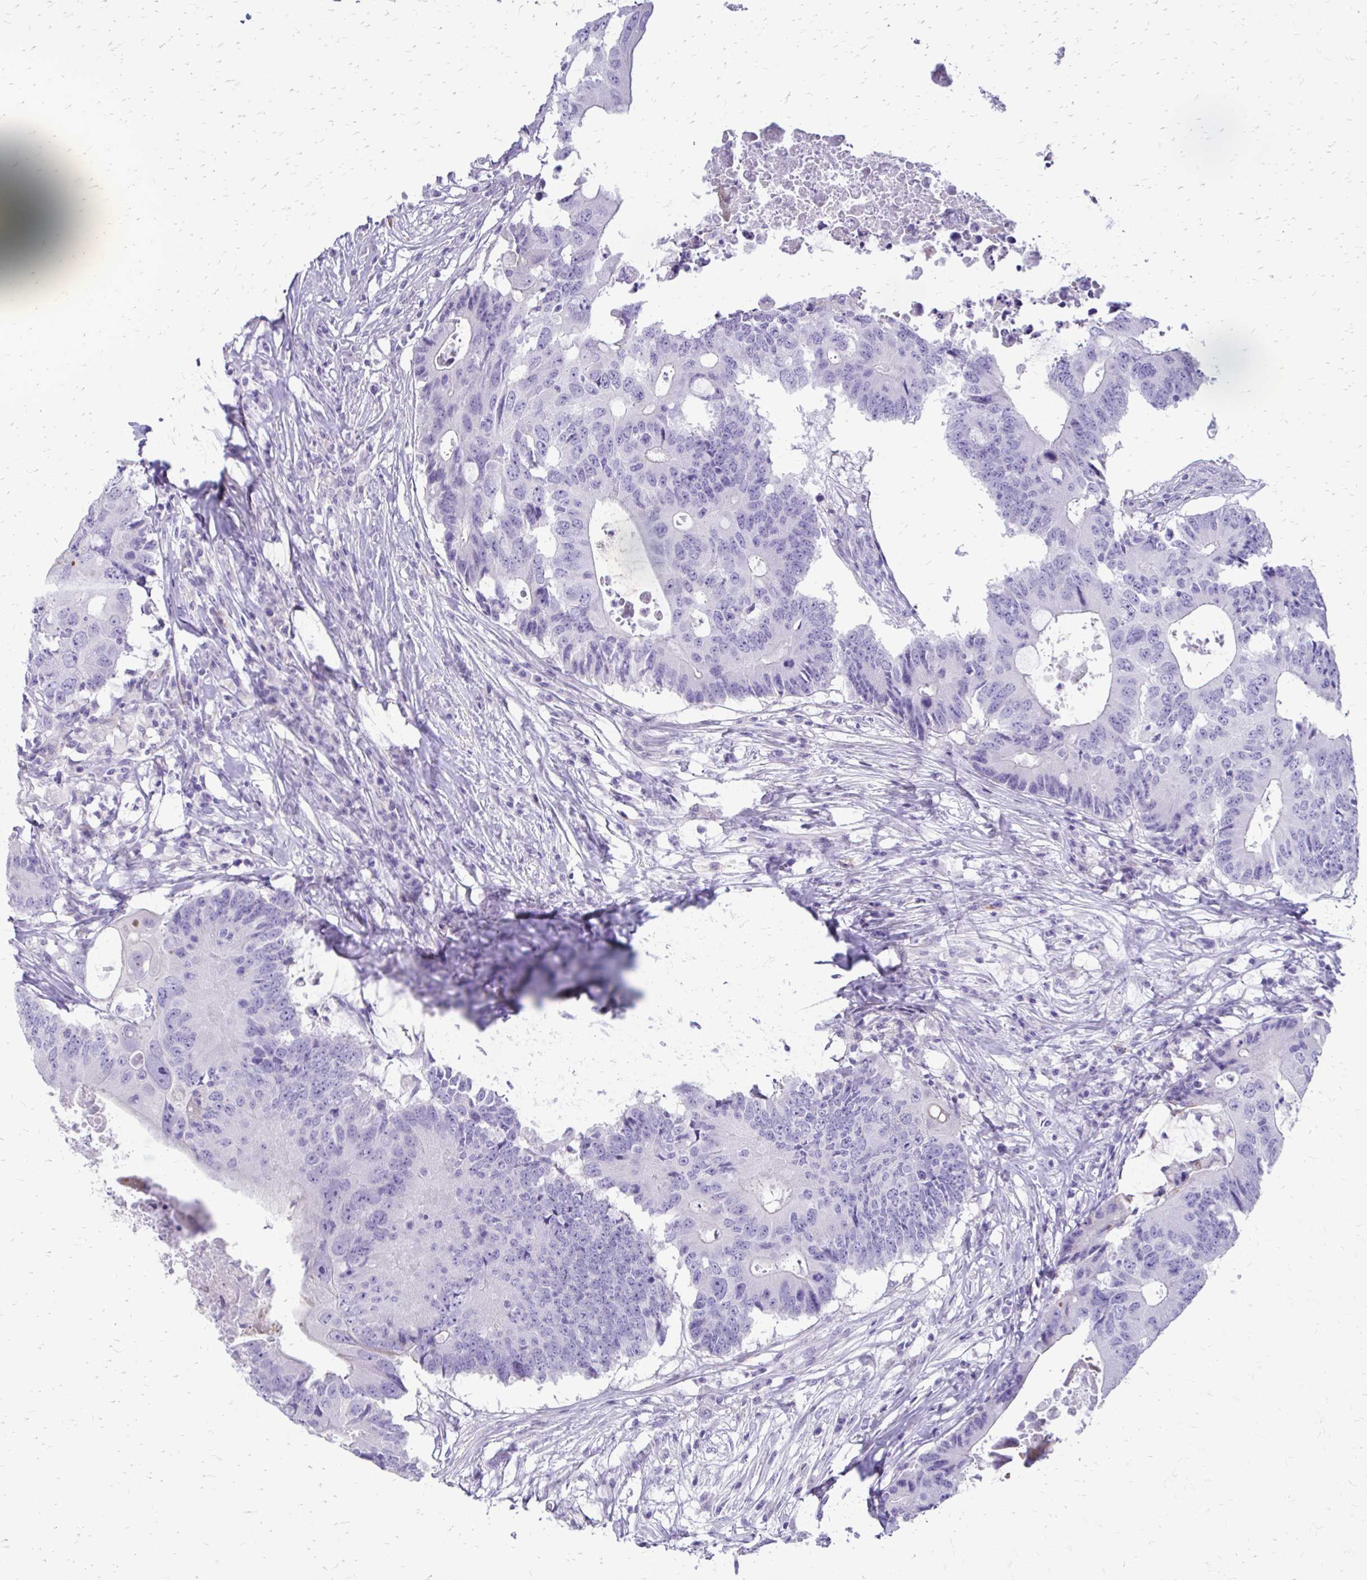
{"staining": {"intensity": "negative", "quantity": "none", "location": "none"}, "tissue": "colorectal cancer", "cell_type": "Tumor cells", "image_type": "cancer", "snomed": [{"axis": "morphology", "description": "Adenocarcinoma, NOS"}, {"axis": "topography", "description": "Colon"}], "caption": "An IHC micrograph of colorectal cancer is shown. There is no staining in tumor cells of colorectal cancer.", "gene": "SIGLEC11", "patient": {"sex": "male", "age": 71}}